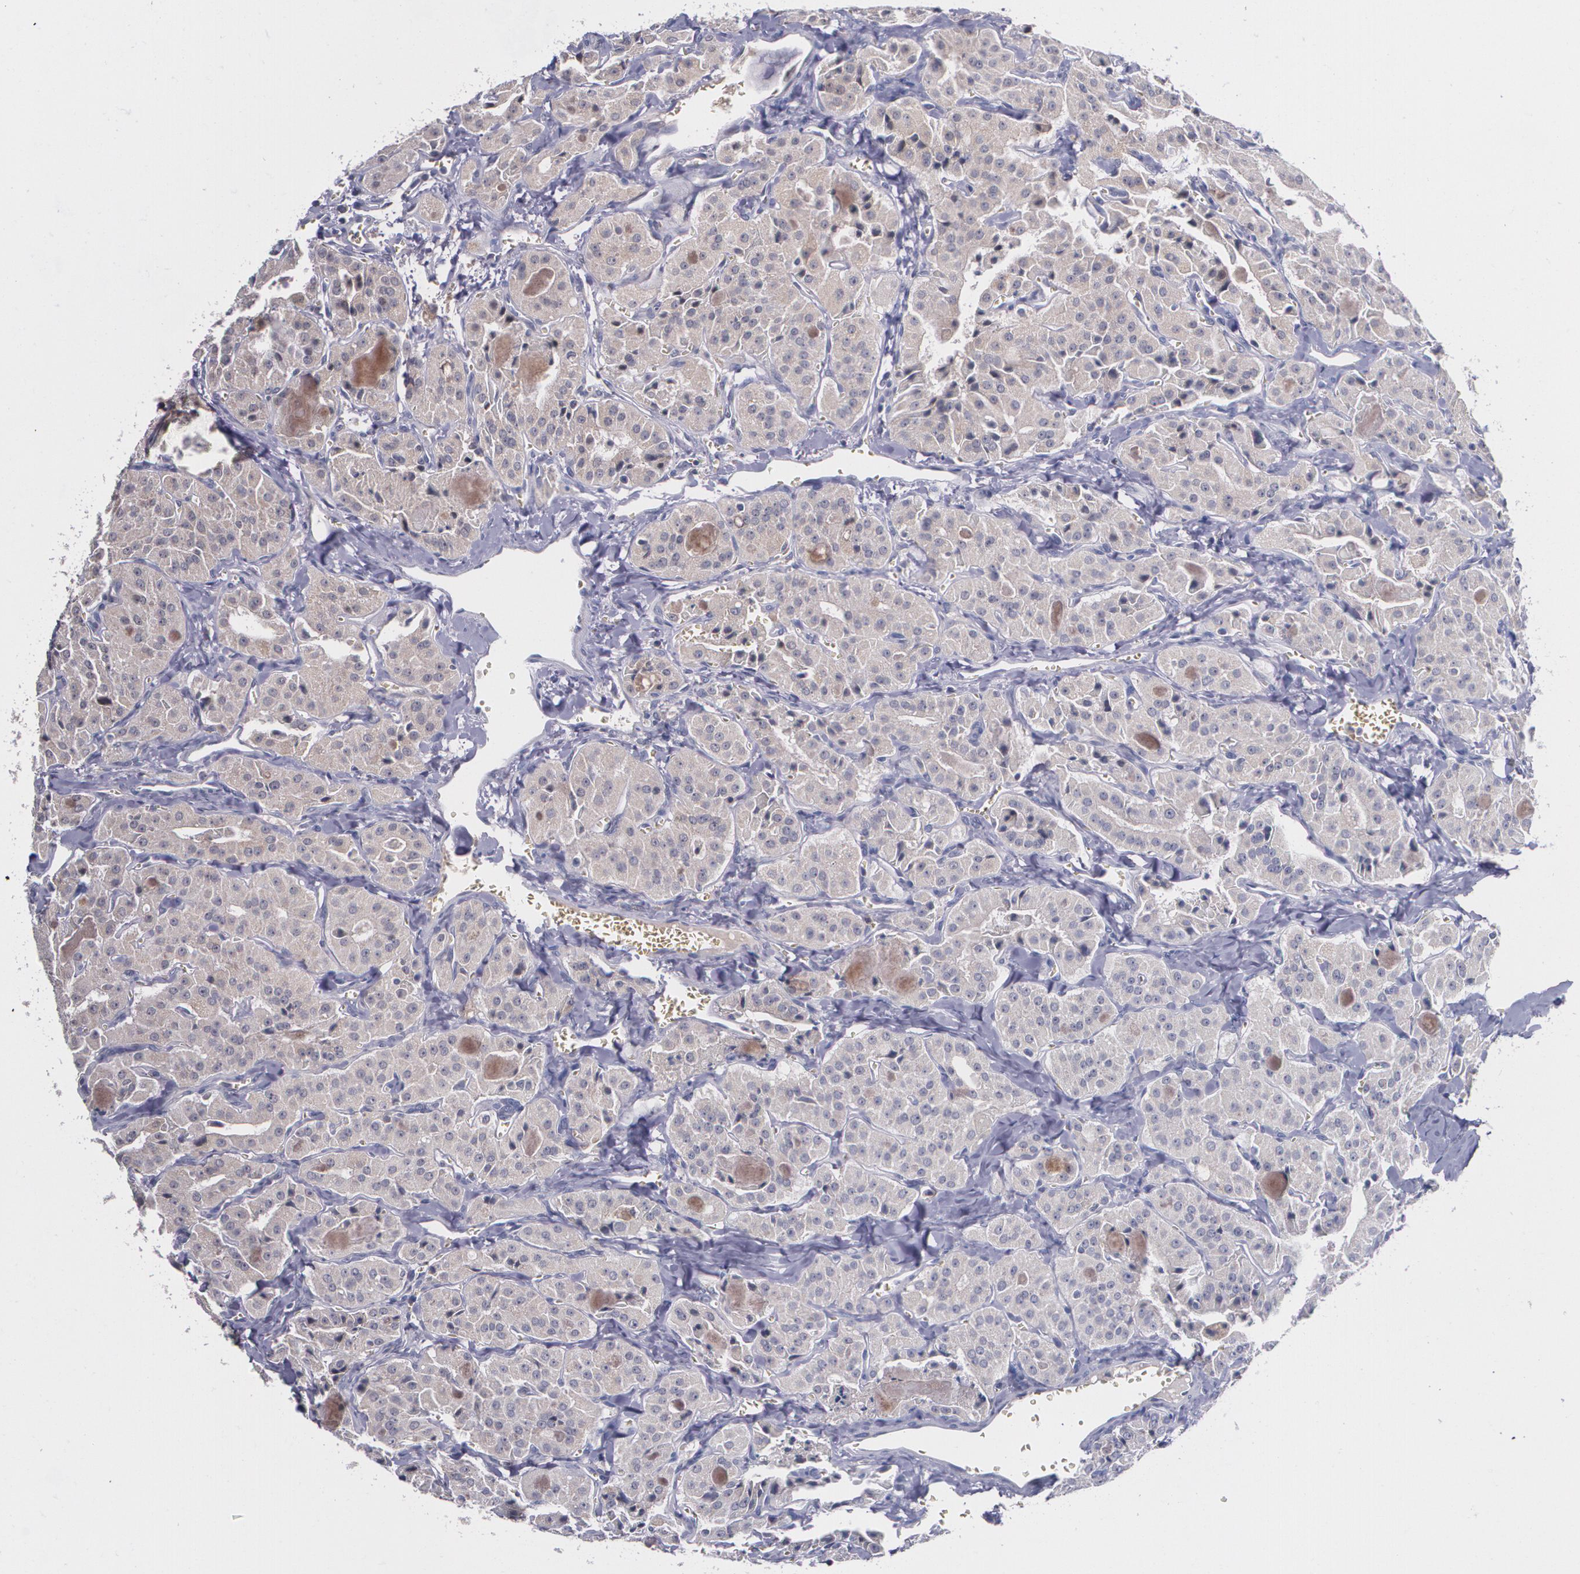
{"staining": {"intensity": "weak", "quantity": "<25%", "location": "cytoplasmic/membranous"}, "tissue": "thyroid cancer", "cell_type": "Tumor cells", "image_type": "cancer", "snomed": [{"axis": "morphology", "description": "Carcinoma, NOS"}, {"axis": "topography", "description": "Thyroid gland"}], "caption": "The IHC image has no significant positivity in tumor cells of carcinoma (thyroid) tissue.", "gene": "IFNGR2", "patient": {"sex": "male", "age": 76}}